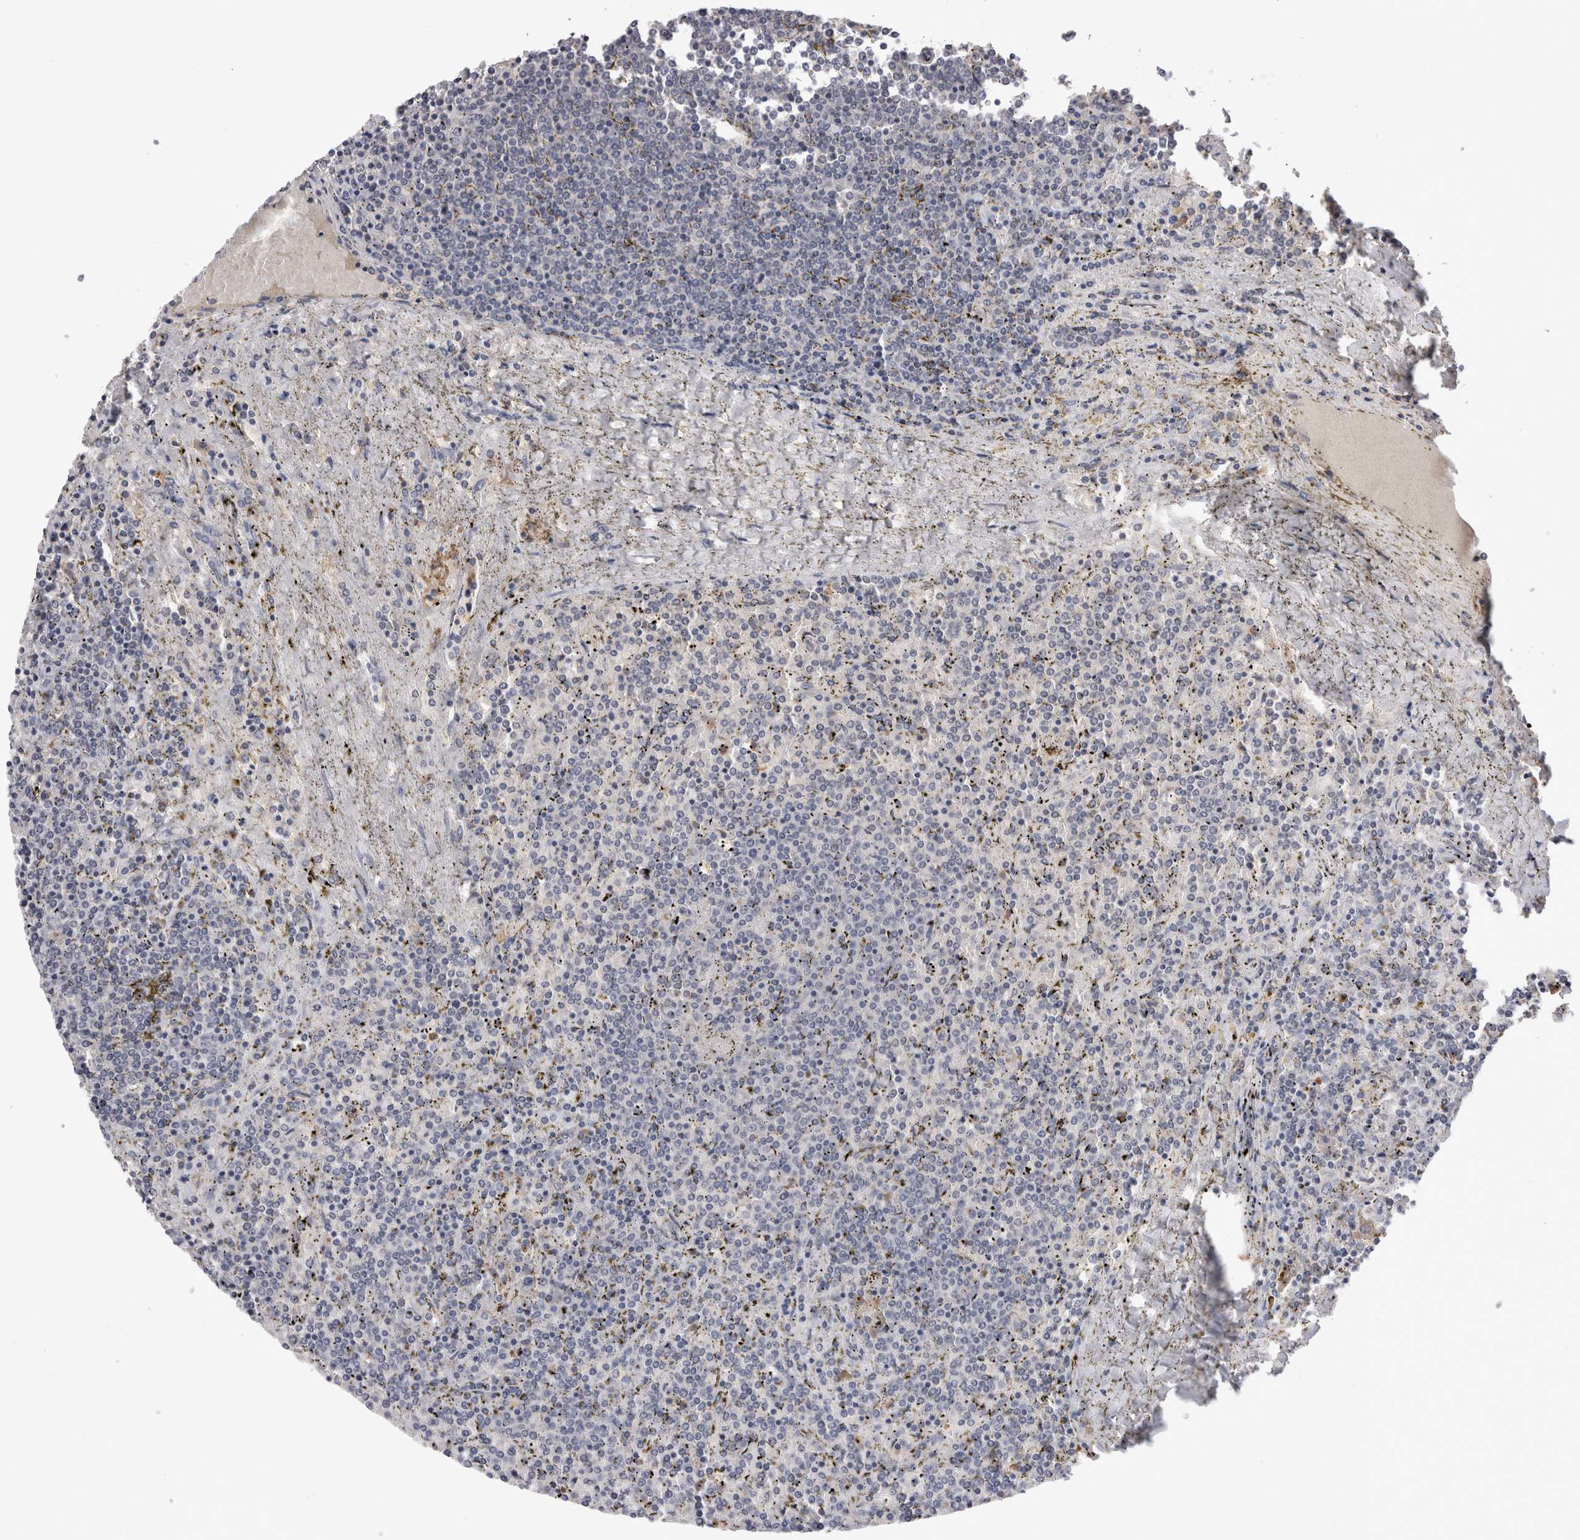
{"staining": {"intensity": "negative", "quantity": "none", "location": "none"}, "tissue": "lymphoma", "cell_type": "Tumor cells", "image_type": "cancer", "snomed": [{"axis": "morphology", "description": "Malignant lymphoma, non-Hodgkin's type, Low grade"}, {"axis": "topography", "description": "Spleen"}], "caption": "IHC image of neoplastic tissue: human malignant lymphoma, non-Hodgkin's type (low-grade) stained with DAB shows no significant protein positivity in tumor cells.", "gene": "VSIG4", "patient": {"sex": "female", "age": 19}}